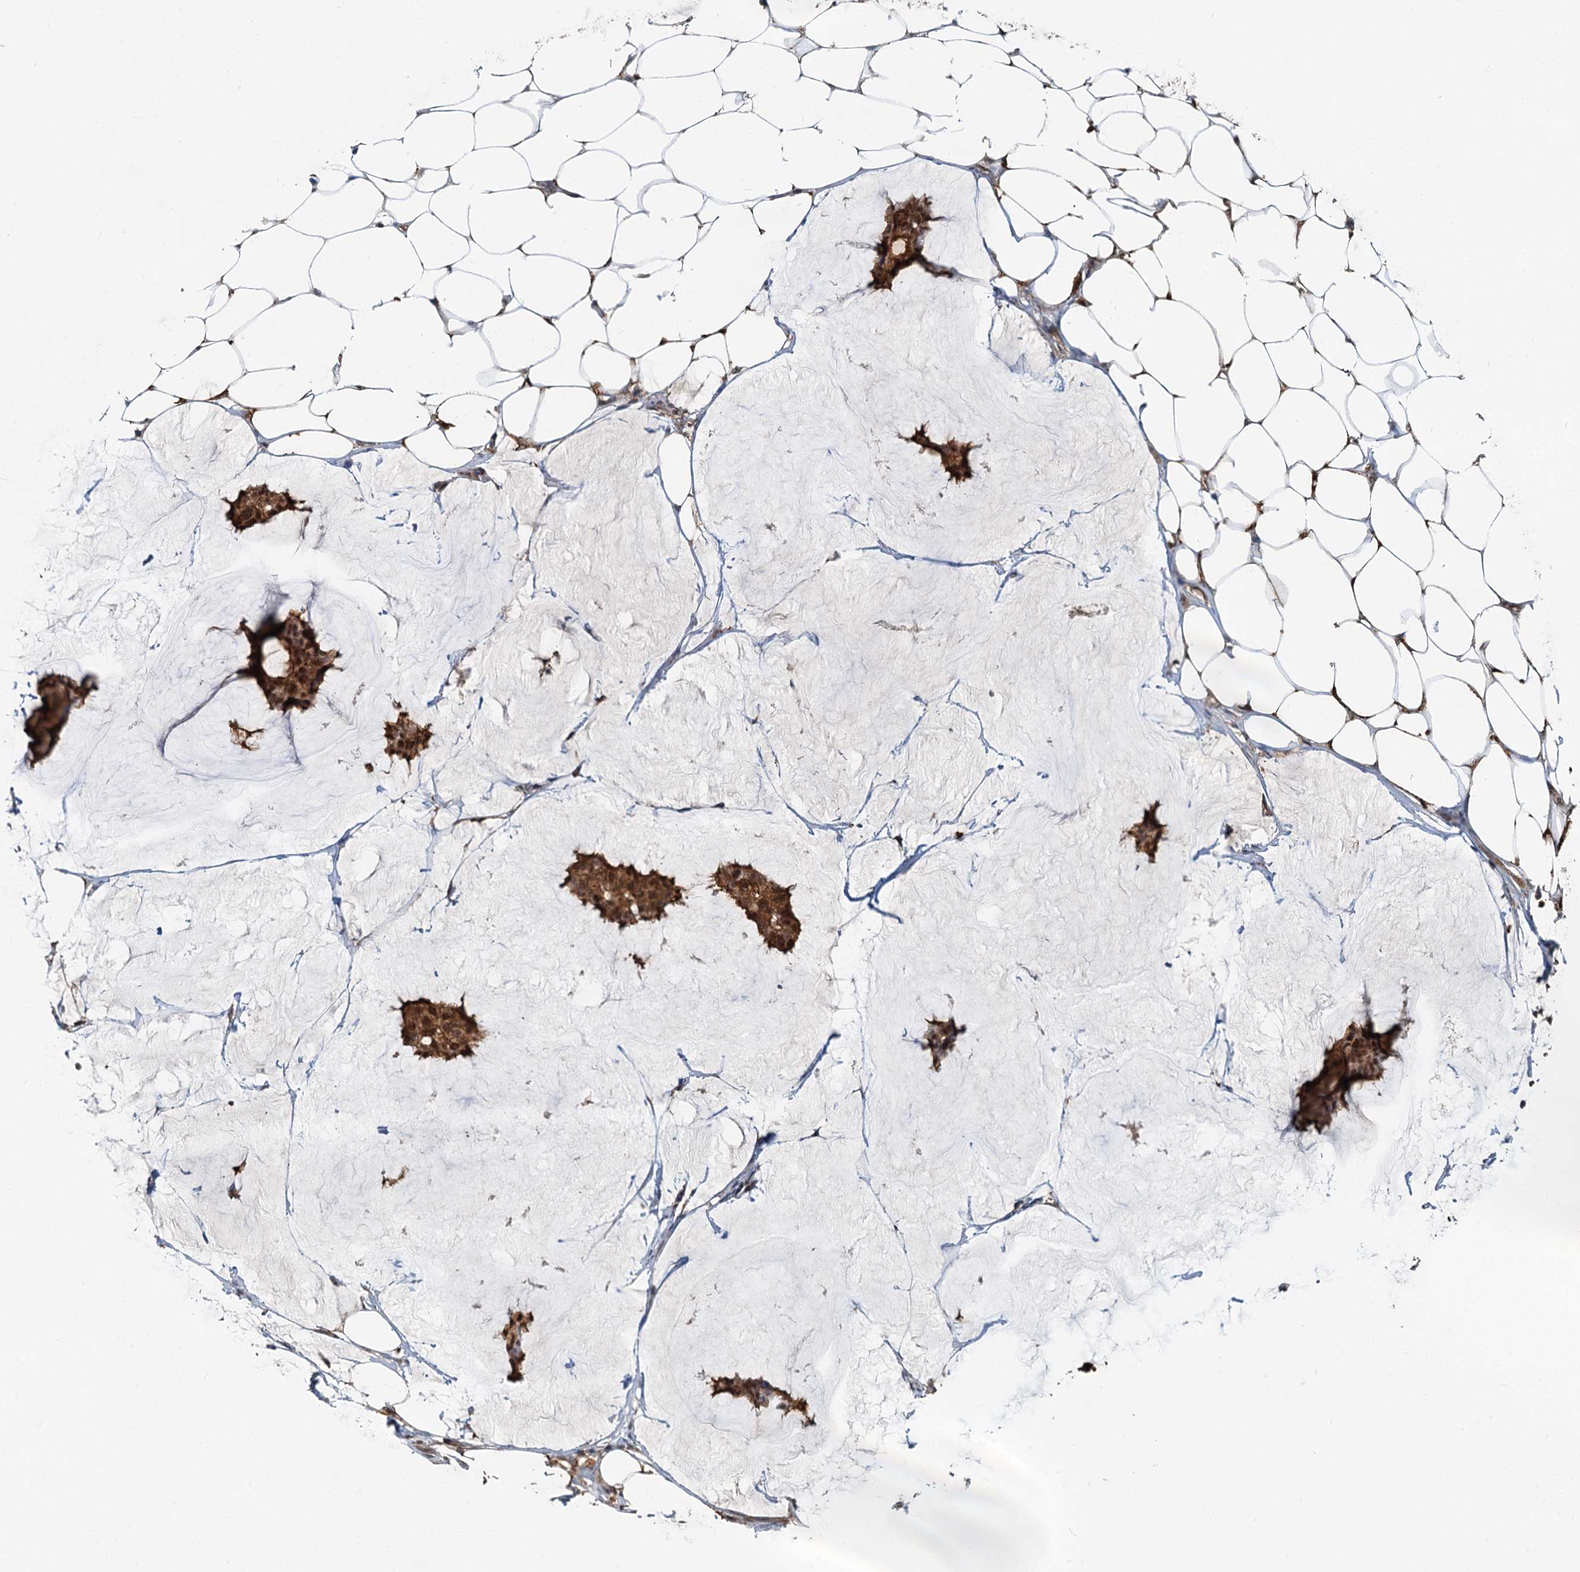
{"staining": {"intensity": "moderate", "quantity": ">75%", "location": "cytoplasmic/membranous"}, "tissue": "breast cancer", "cell_type": "Tumor cells", "image_type": "cancer", "snomed": [{"axis": "morphology", "description": "Duct carcinoma"}, {"axis": "topography", "description": "Breast"}], "caption": "The histopathology image reveals staining of invasive ductal carcinoma (breast), revealing moderate cytoplasmic/membranous protein staining (brown color) within tumor cells.", "gene": "GPI", "patient": {"sex": "female", "age": 93}}